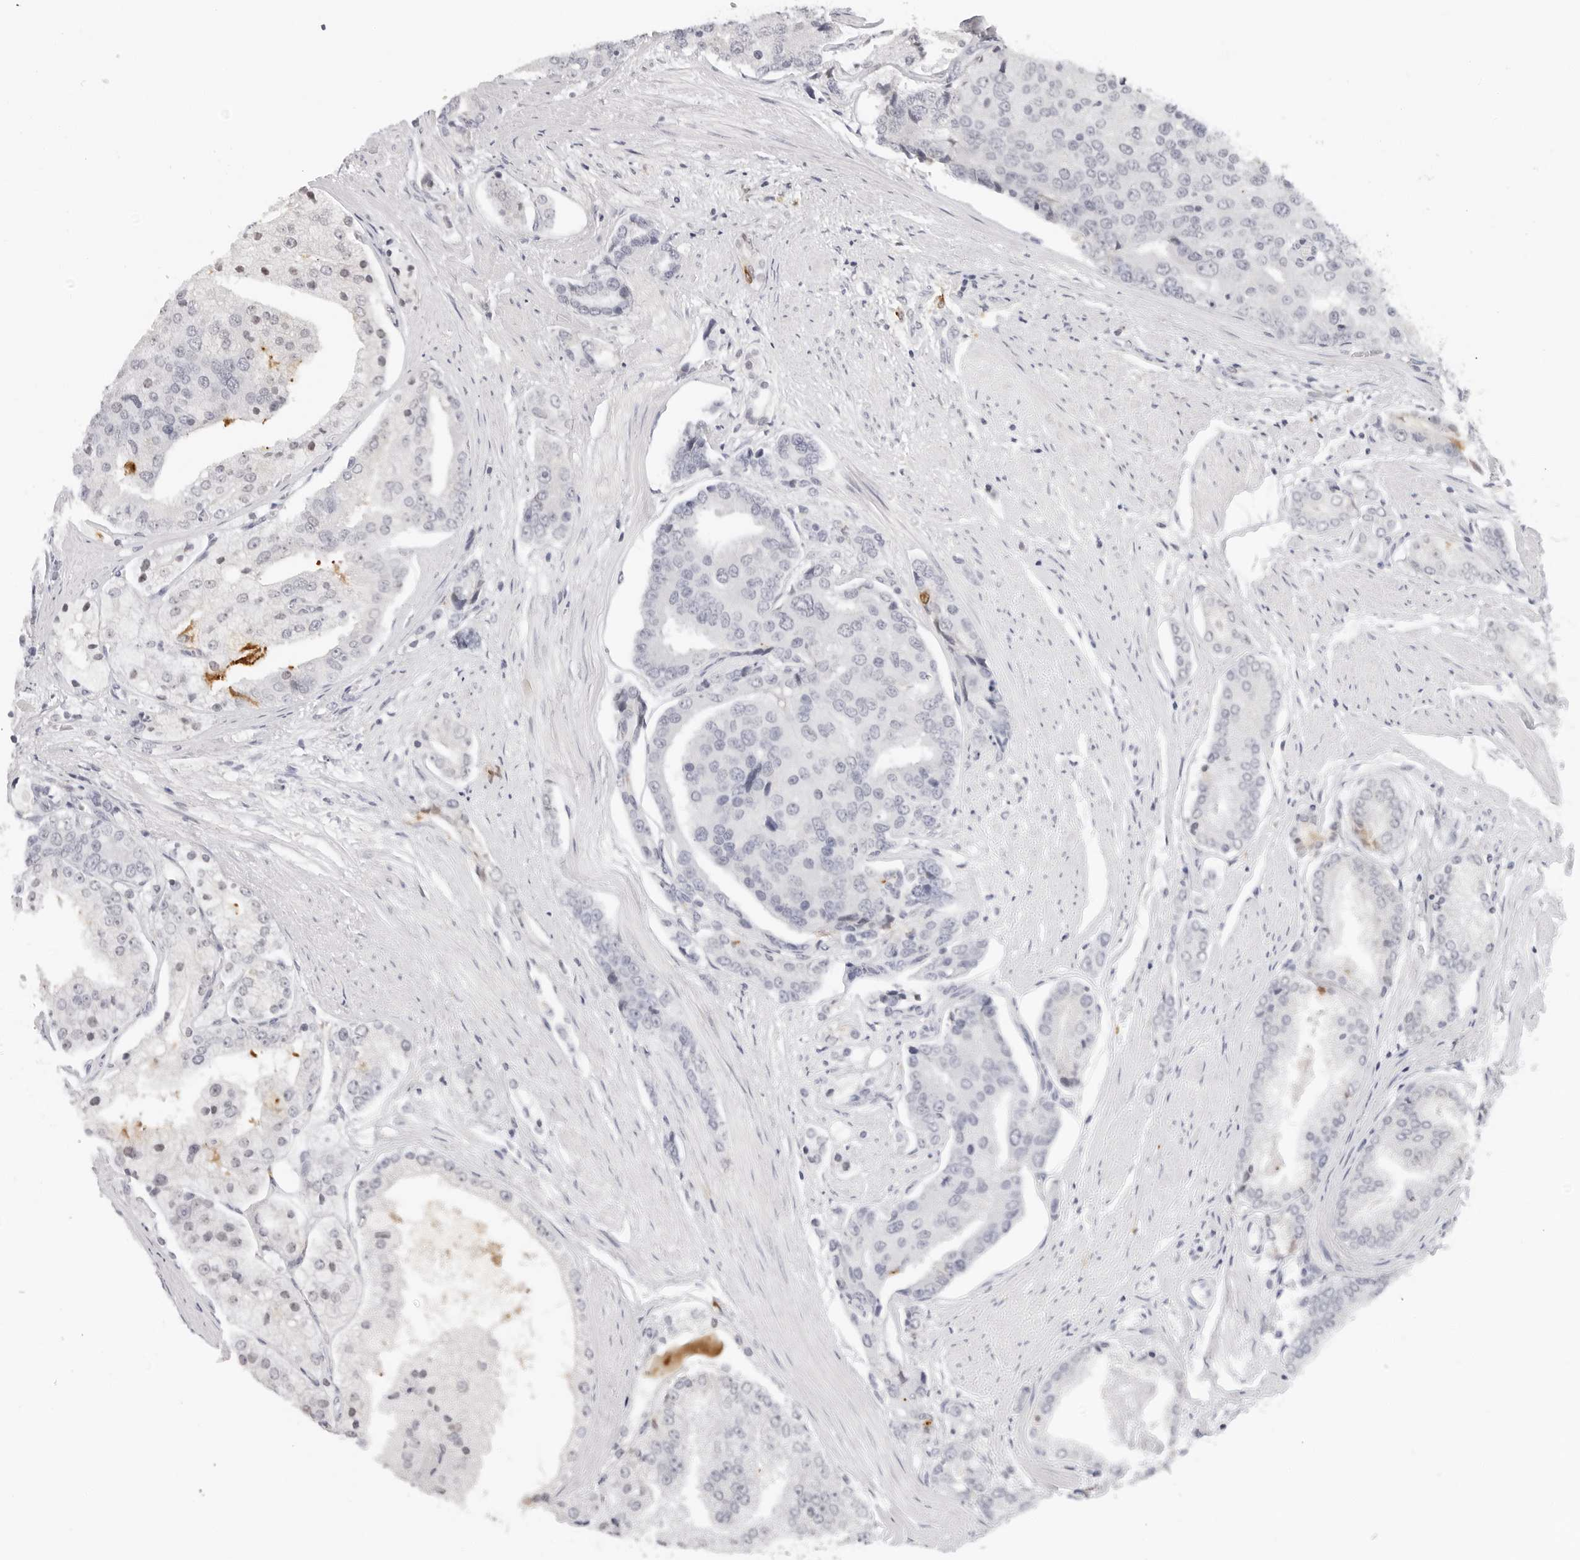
{"staining": {"intensity": "negative", "quantity": "none", "location": "none"}, "tissue": "prostate cancer", "cell_type": "Tumor cells", "image_type": "cancer", "snomed": [{"axis": "morphology", "description": "Adenocarcinoma, High grade"}, {"axis": "topography", "description": "Prostate"}], "caption": "This is an immunohistochemistry (IHC) histopathology image of prostate cancer (high-grade adenocarcinoma). There is no positivity in tumor cells.", "gene": "MSH6", "patient": {"sex": "male", "age": 50}}